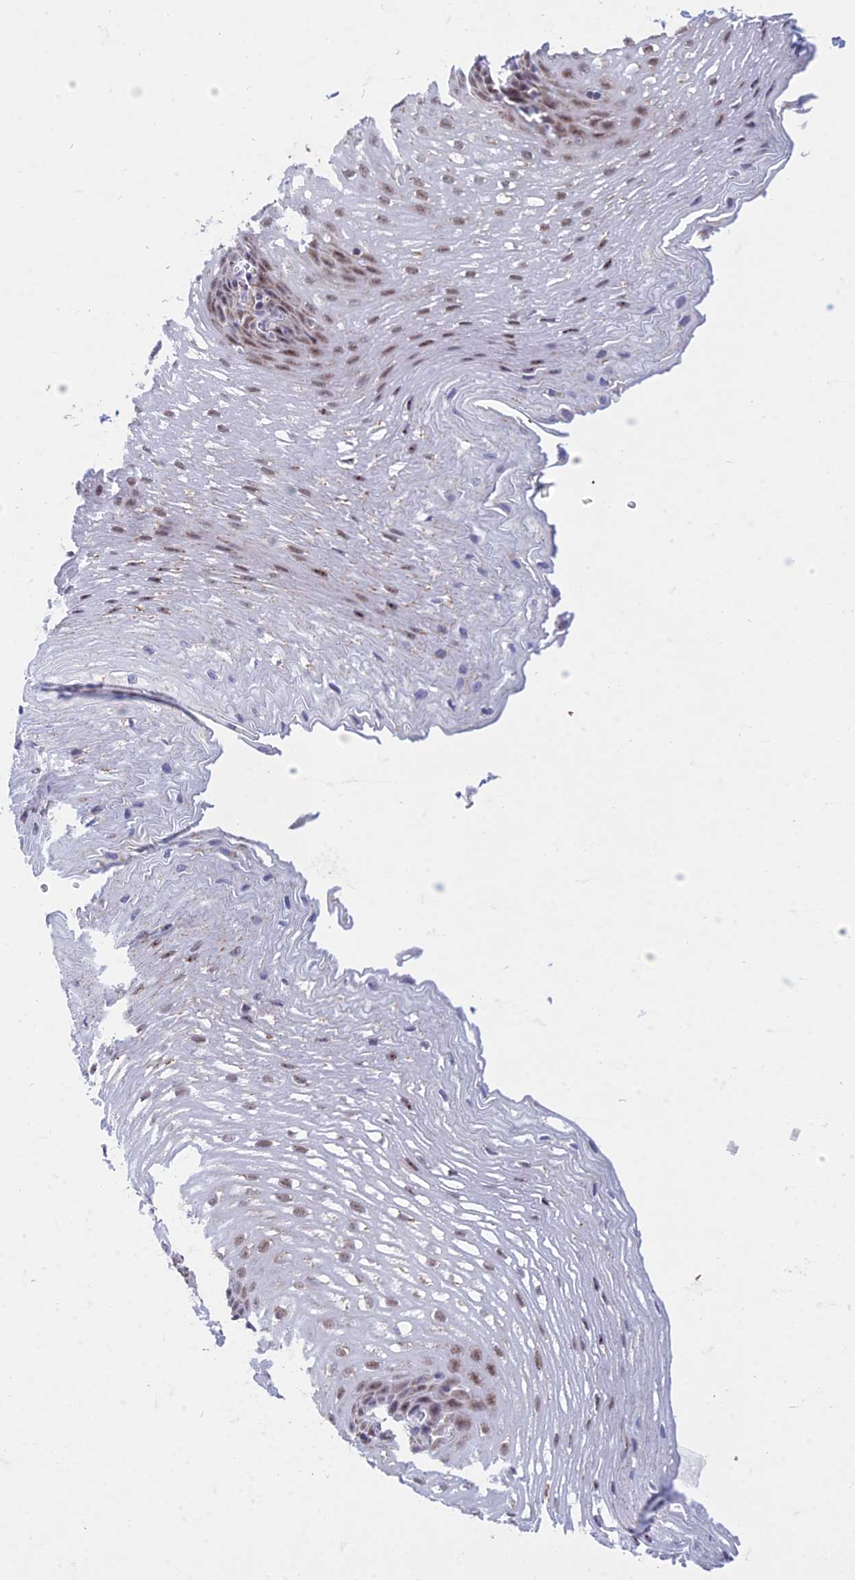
{"staining": {"intensity": "moderate", "quantity": "25%-75%", "location": "nuclear"}, "tissue": "esophagus", "cell_type": "Squamous epithelial cells", "image_type": "normal", "snomed": [{"axis": "morphology", "description": "Normal tissue, NOS"}, {"axis": "topography", "description": "Esophagus"}], "caption": "A medium amount of moderate nuclear positivity is identified in about 25%-75% of squamous epithelial cells in unremarkable esophagus.", "gene": "KLF14", "patient": {"sex": "male", "age": 48}}